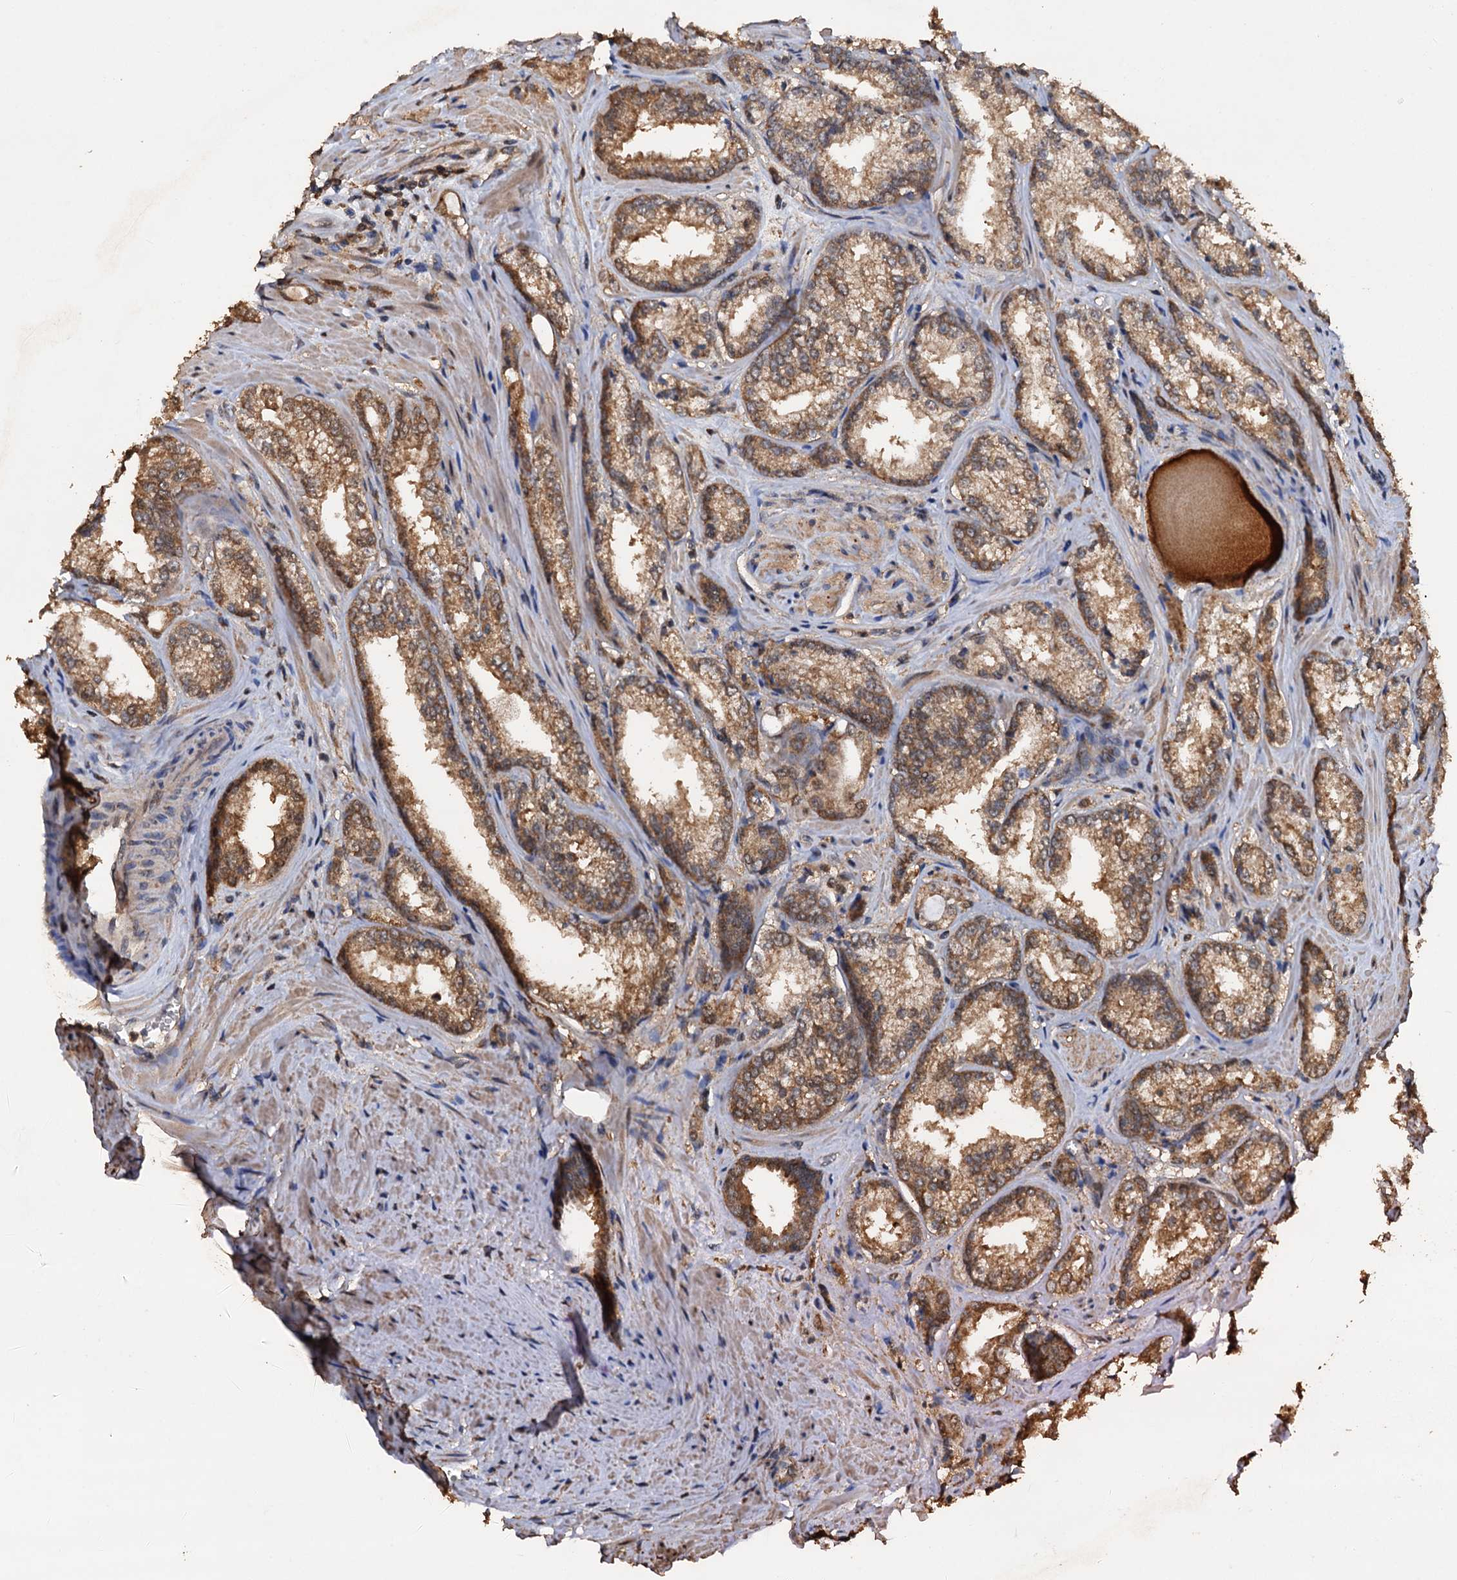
{"staining": {"intensity": "moderate", "quantity": ">75%", "location": "cytoplasmic/membranous,nuclear"}, "tissue": "prostate cancer", "cell_type": "Tumor cells", "image_type": "cancer", "snomed": [{"axis": "morphology", "description": "Adenocarcinoma, Low grade"}, {"axis": "topography", "description": "Prostate"}], "caption": "Human adenocarcinoma (low-grade) (prostate) stained with a brown dye demonstrates moderate cytoplasmic/membranous and nuclear positive positivity in about >75% of tumor cells.", "gene": "PSMD9", "patient": {"sex": "male", "age": 47}}